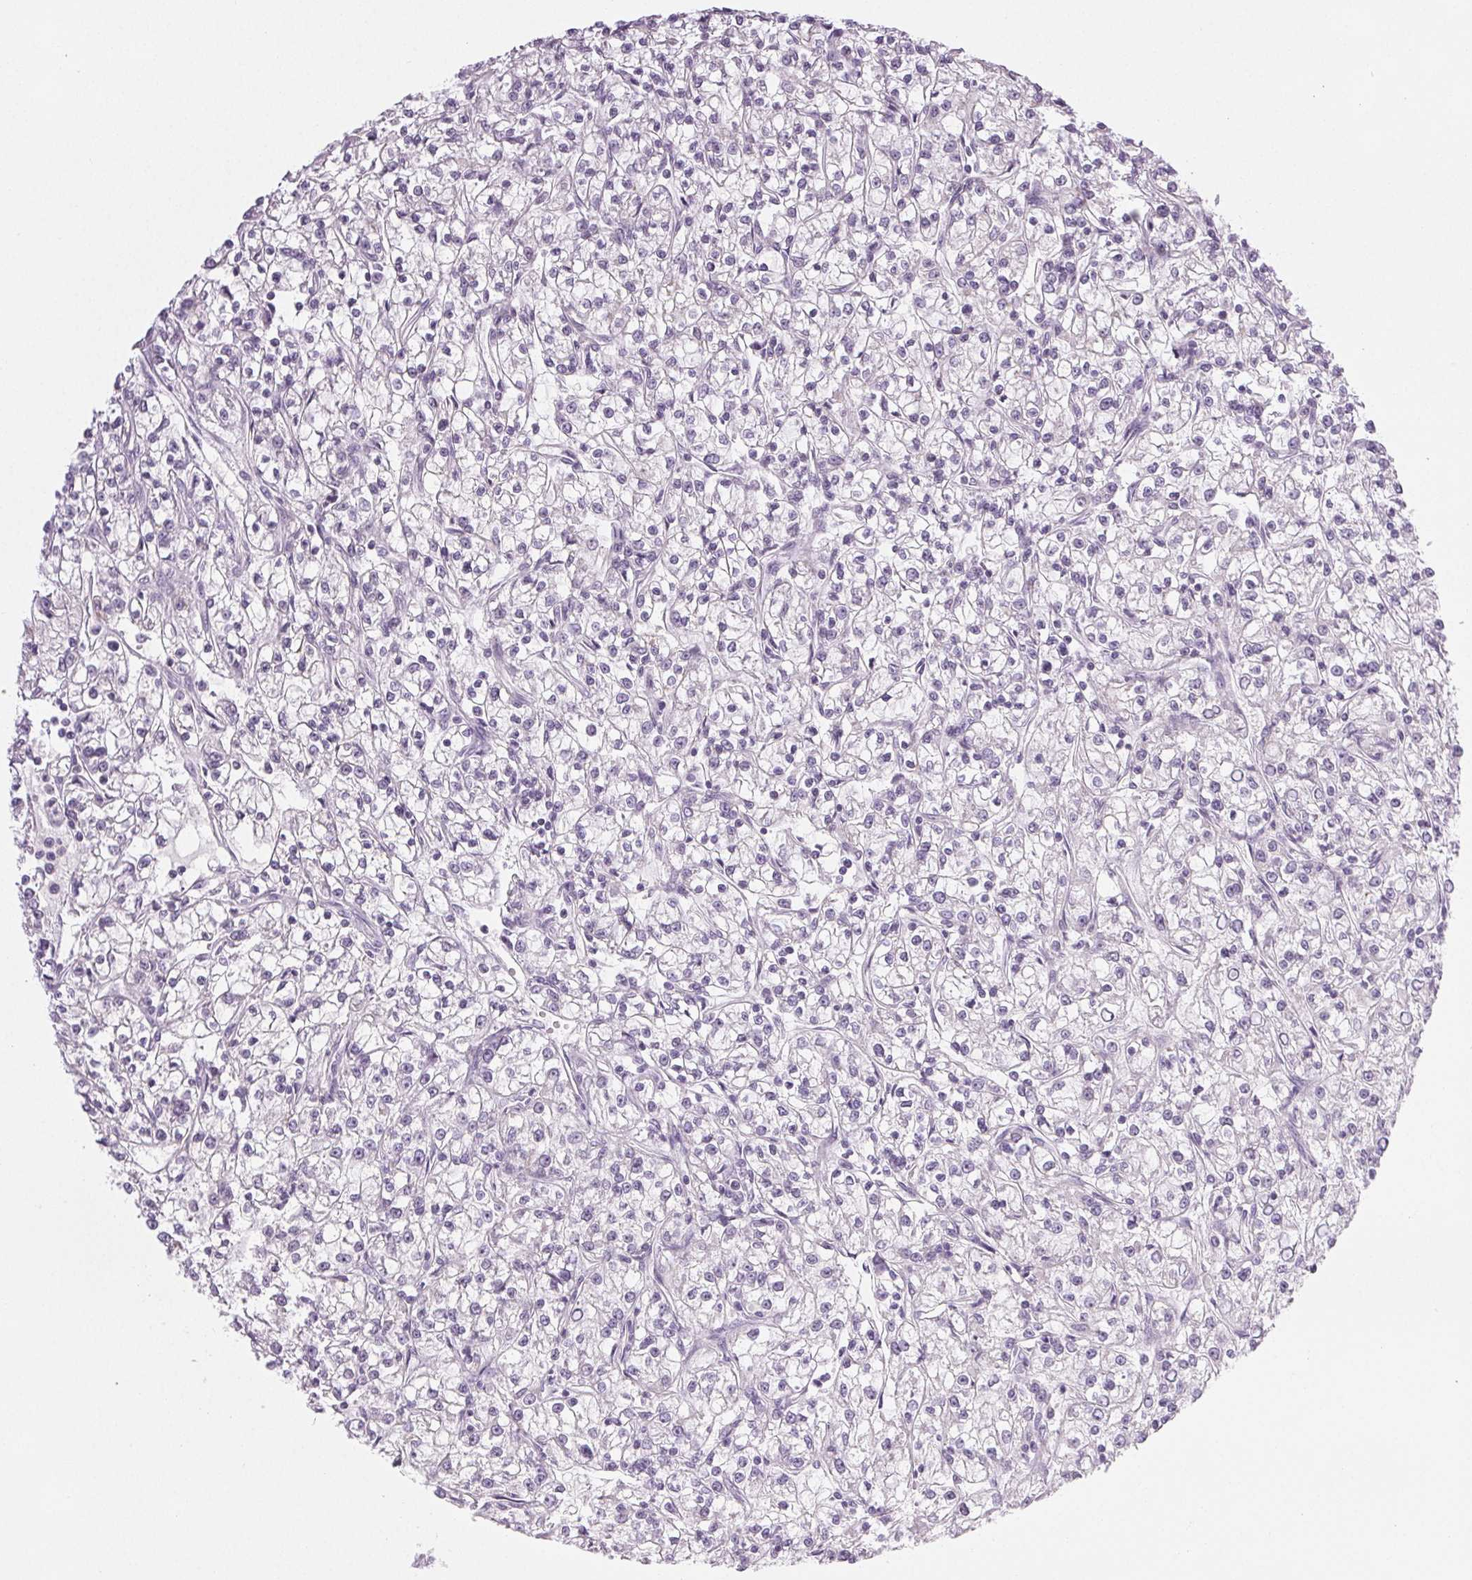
{"staining": {"intensity": "negative", "quantity": "none", "location": "none"}, "tissue": "renal cancer", "cell_type": "Tumor cells", "image_type": "cancer", "snomed": [{"axis": "morphology", "description": "Adenocarcinoma, NOS"}, {"axis": "topography", "description": "Kidney"}], "caption": "High power microscopy photomicrograph of an IHC photomicrograph of renal cancer (adenocarcinoma), revealing no significant positivity in tumor cells.", "gene": "COL7A1", "patient": {"sex": "female", "age": 59}}